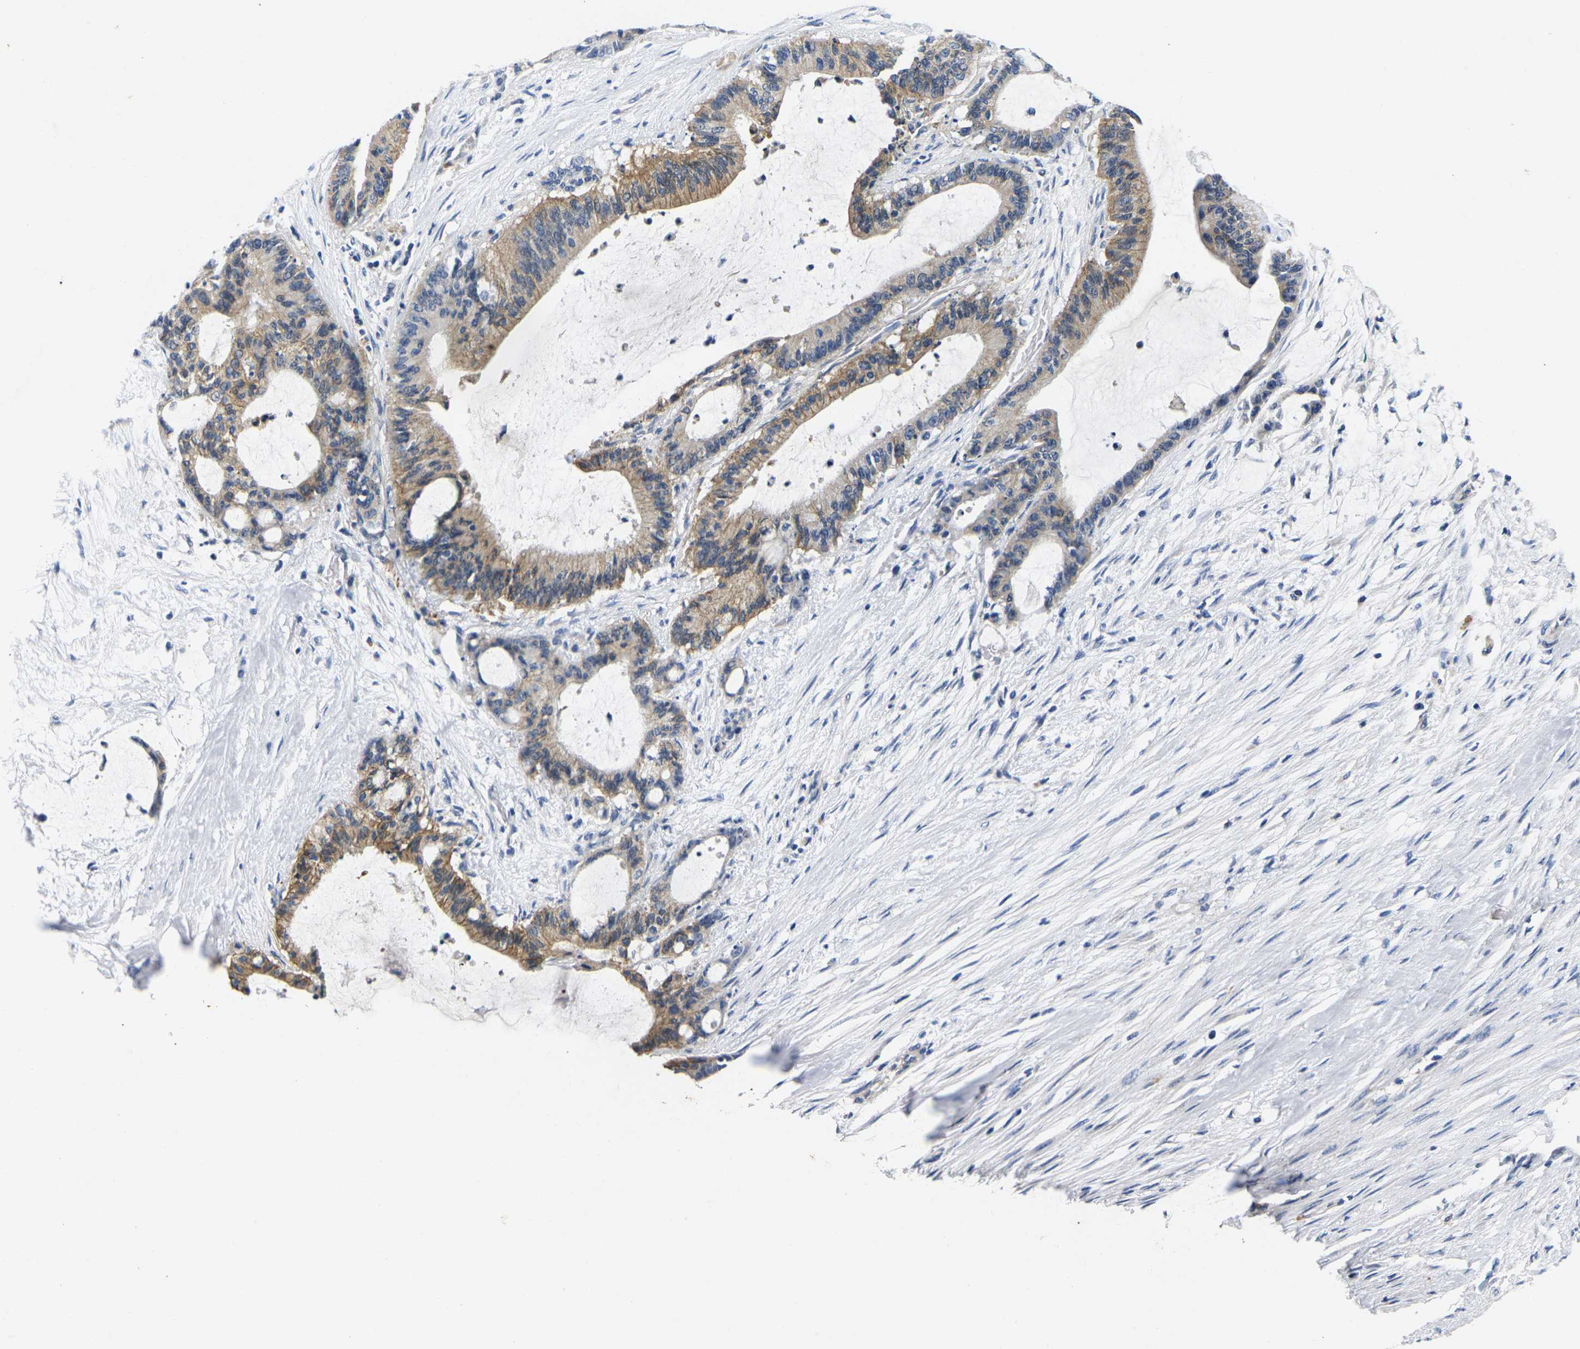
{"staining": {"intensity": "moderate", "quantity": ">75%", "location": "cytoplasmic/membranous"}, "tissue": "liver cancer", "cell_type": "Tumor cells", "image_type": "cancer", "snomed": [{"axis": "morphology", "description": "Cholangiocarcinoma"}, {"axis": "topography", "description": "Liver"}], "caption": "Moderate cytoplasmic/membranous expression is present in approximately >75% of tumor cells in liver cancer. Nuclei are stained in blue.", "gene": "NOCT", "patient": {"sex": "female", "age": 73}}